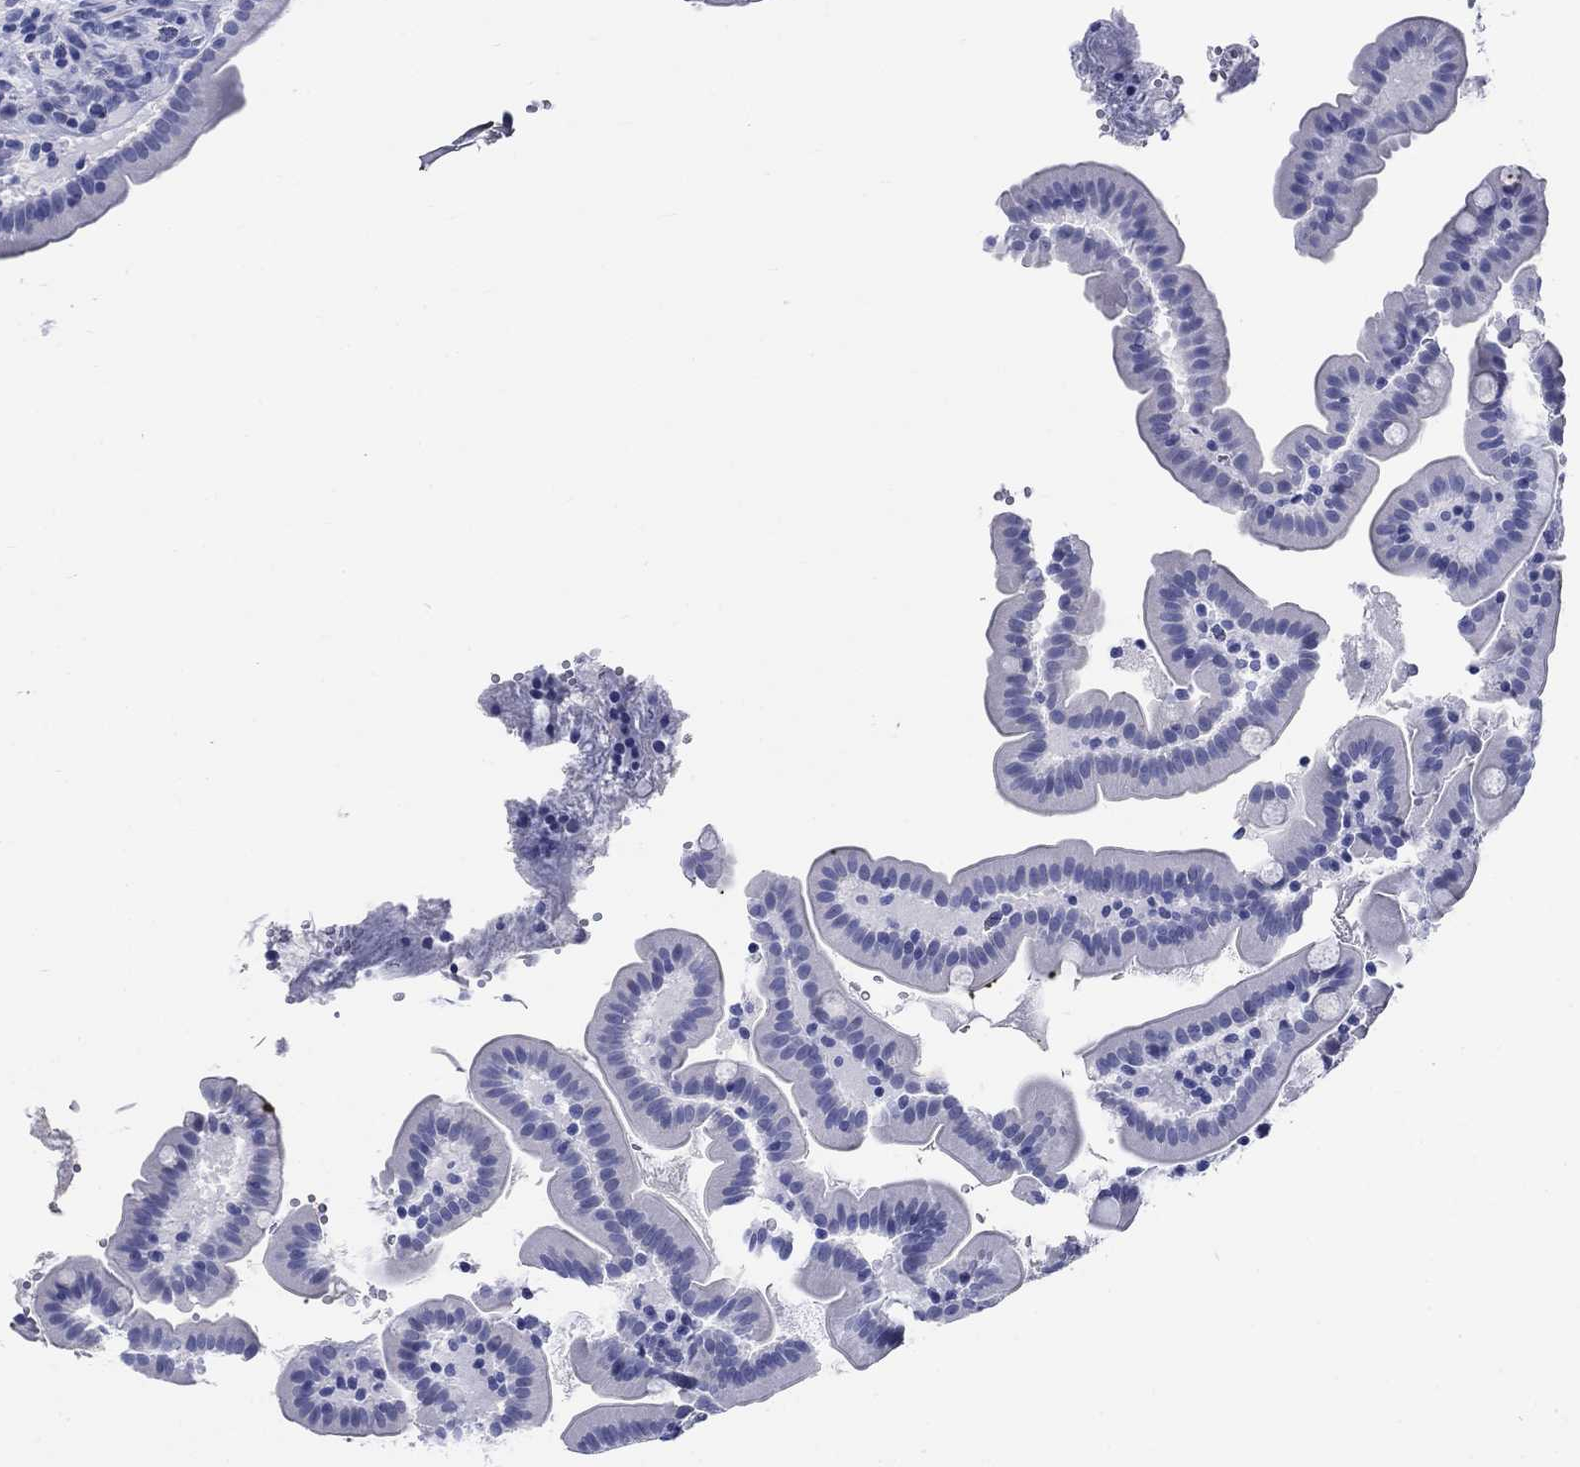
{"staining": {"intensity": "negative", "quantity": "none", "location": "none"}, "tissue": "small intestine", "cell_type": "Glandular cells", "image_type": "normal", "snomed": [{"axis": "morphology", "description": "Normal tissue, NOS"}, {"axis": "topography", "description": "Small intestine"}], "caption": "Human small intestine stained for a protein using immunohistochemistry displays no positivity in glandular cells.", "gene": "KRT76", "patient": {"sex": "female", "age": 44}}